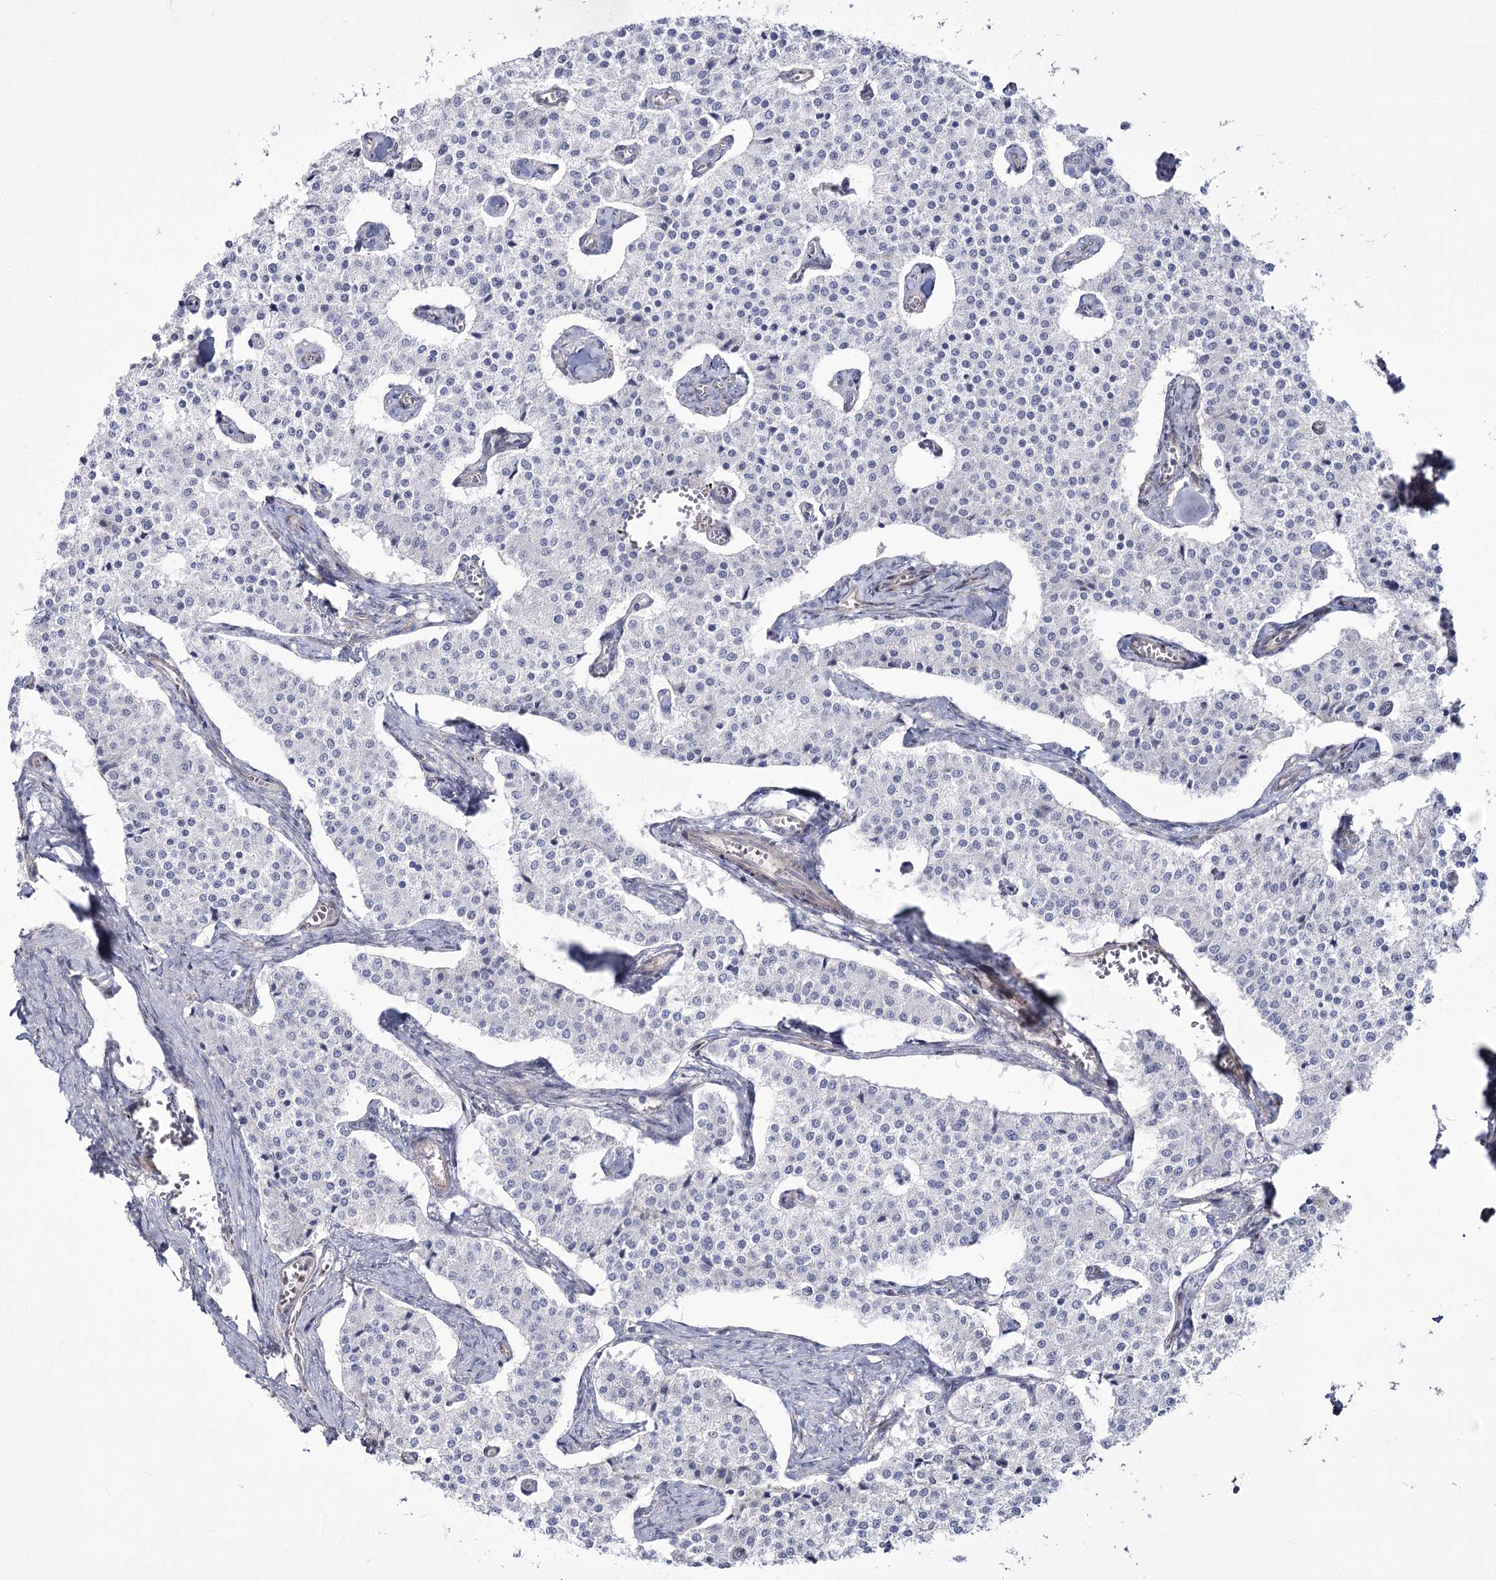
{"staining": {"intensity": "negative", "quantity": "none", "location": "none"}, "tissue": "carcinoid", "cell_type": "Tumor cells", "image_type": "cancer", "snomed": [{"axis": "morphology", "description": "Carcinoid, malignant, NOS"}, {"axis": "topography", "description": "Colon"}], "caption": "The immunohistochemistry (IHC) micrograph has no significant staining in tumor cells of carcinoid tissue.", "gene": "ME3", "patient": {"sex": "female", "age": 52}}